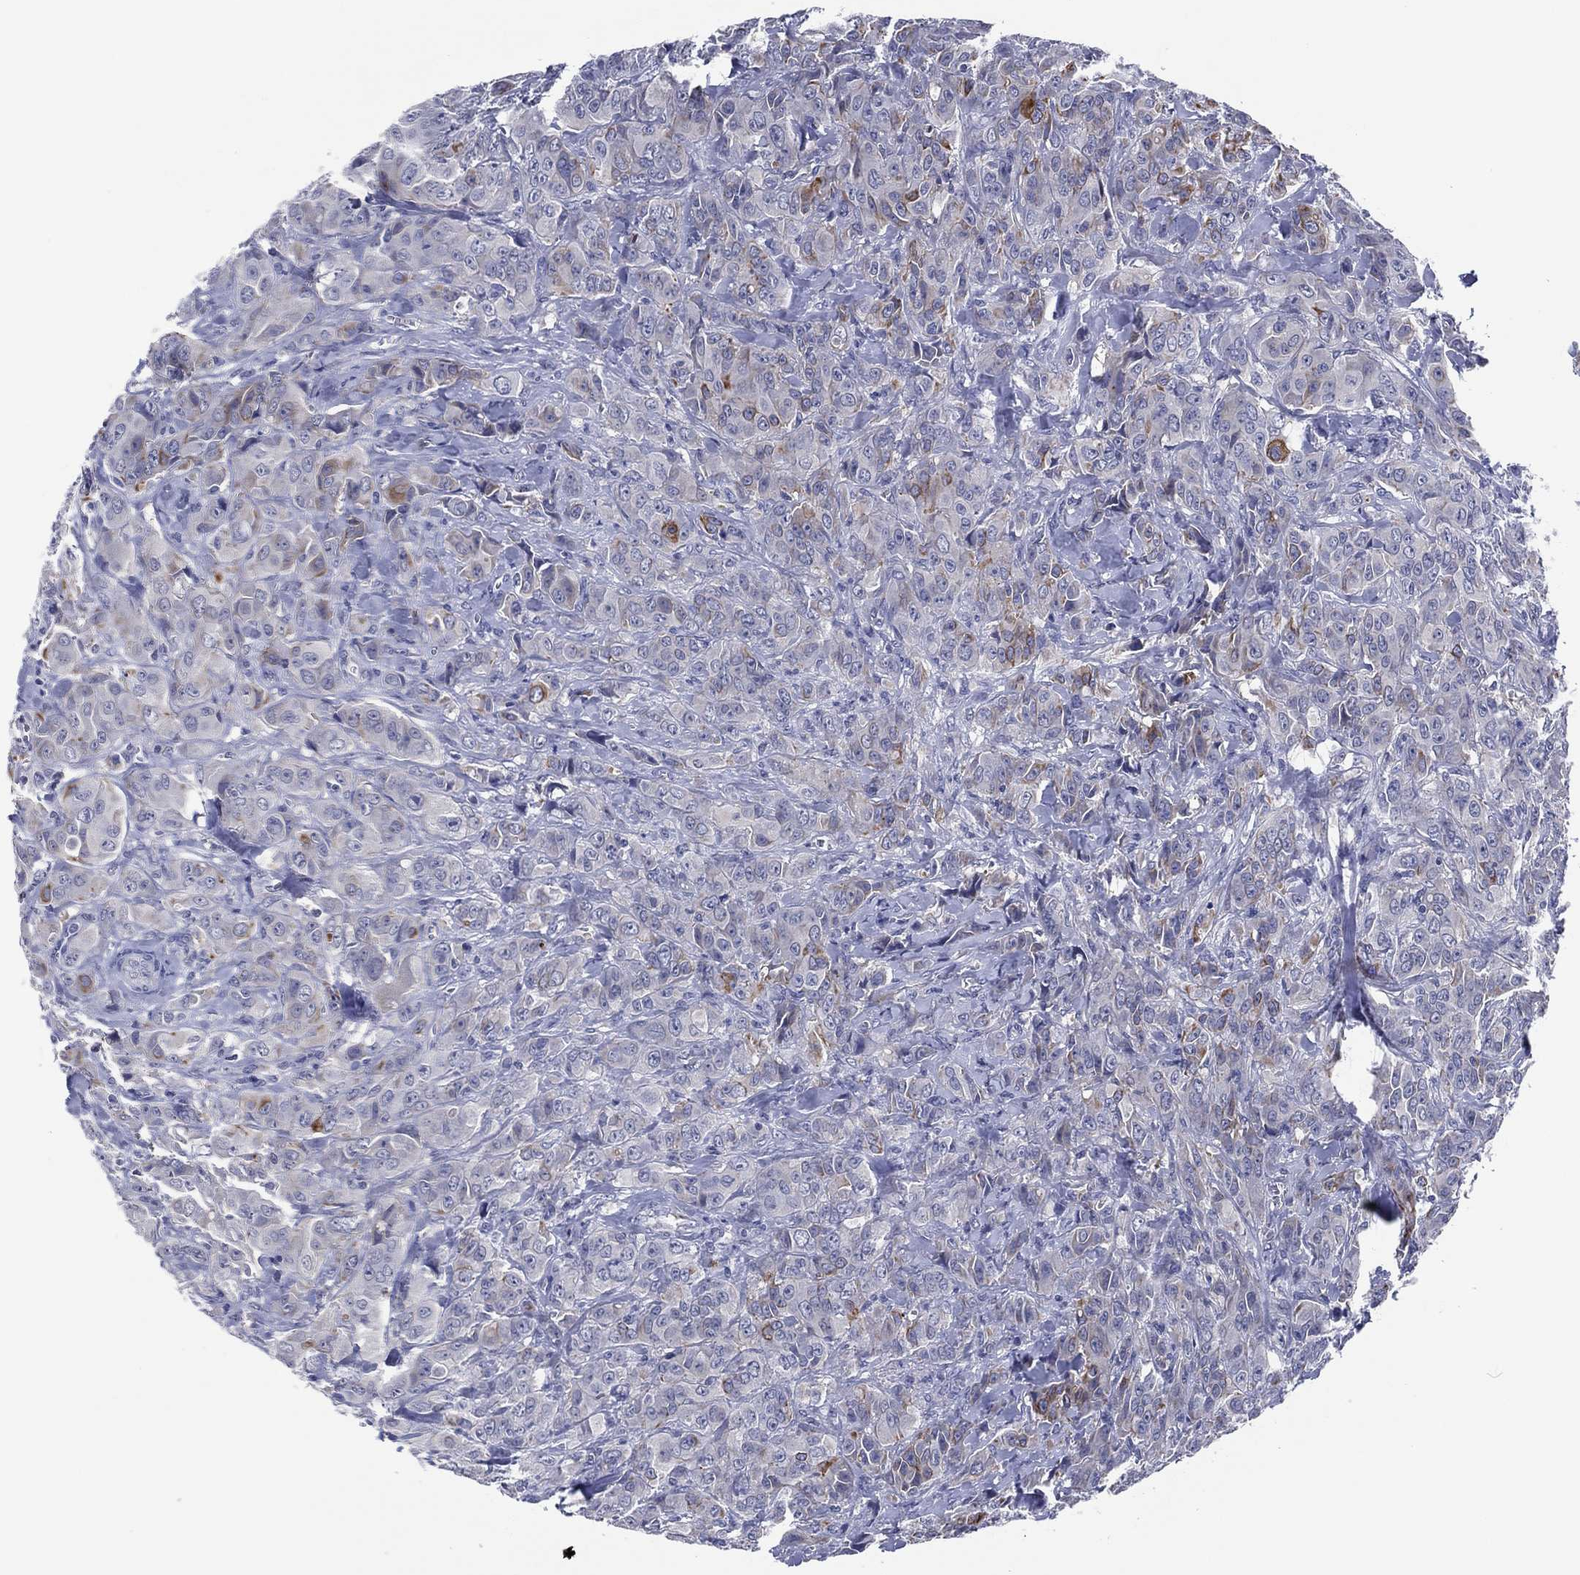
{"staining": {"intensity": "moderate", "quantity": "<25%", "location": "cytoplasmic/membranous"}, "tissue": "breast cancer", "cell_type": "Tumor cells", "image_type": "cancer", "snomed": [{"axis": "morphology", "description": "Duct carcinoma"}, {"axis": "topography", "description": "Breast"}], "caption": "A brown stain shows moderate cytoplasmic/membranous staining of a protein in human breast cancer tumor cells.", "gene": "TRIM31", "patient": {"sex": "female", "age": 43}}